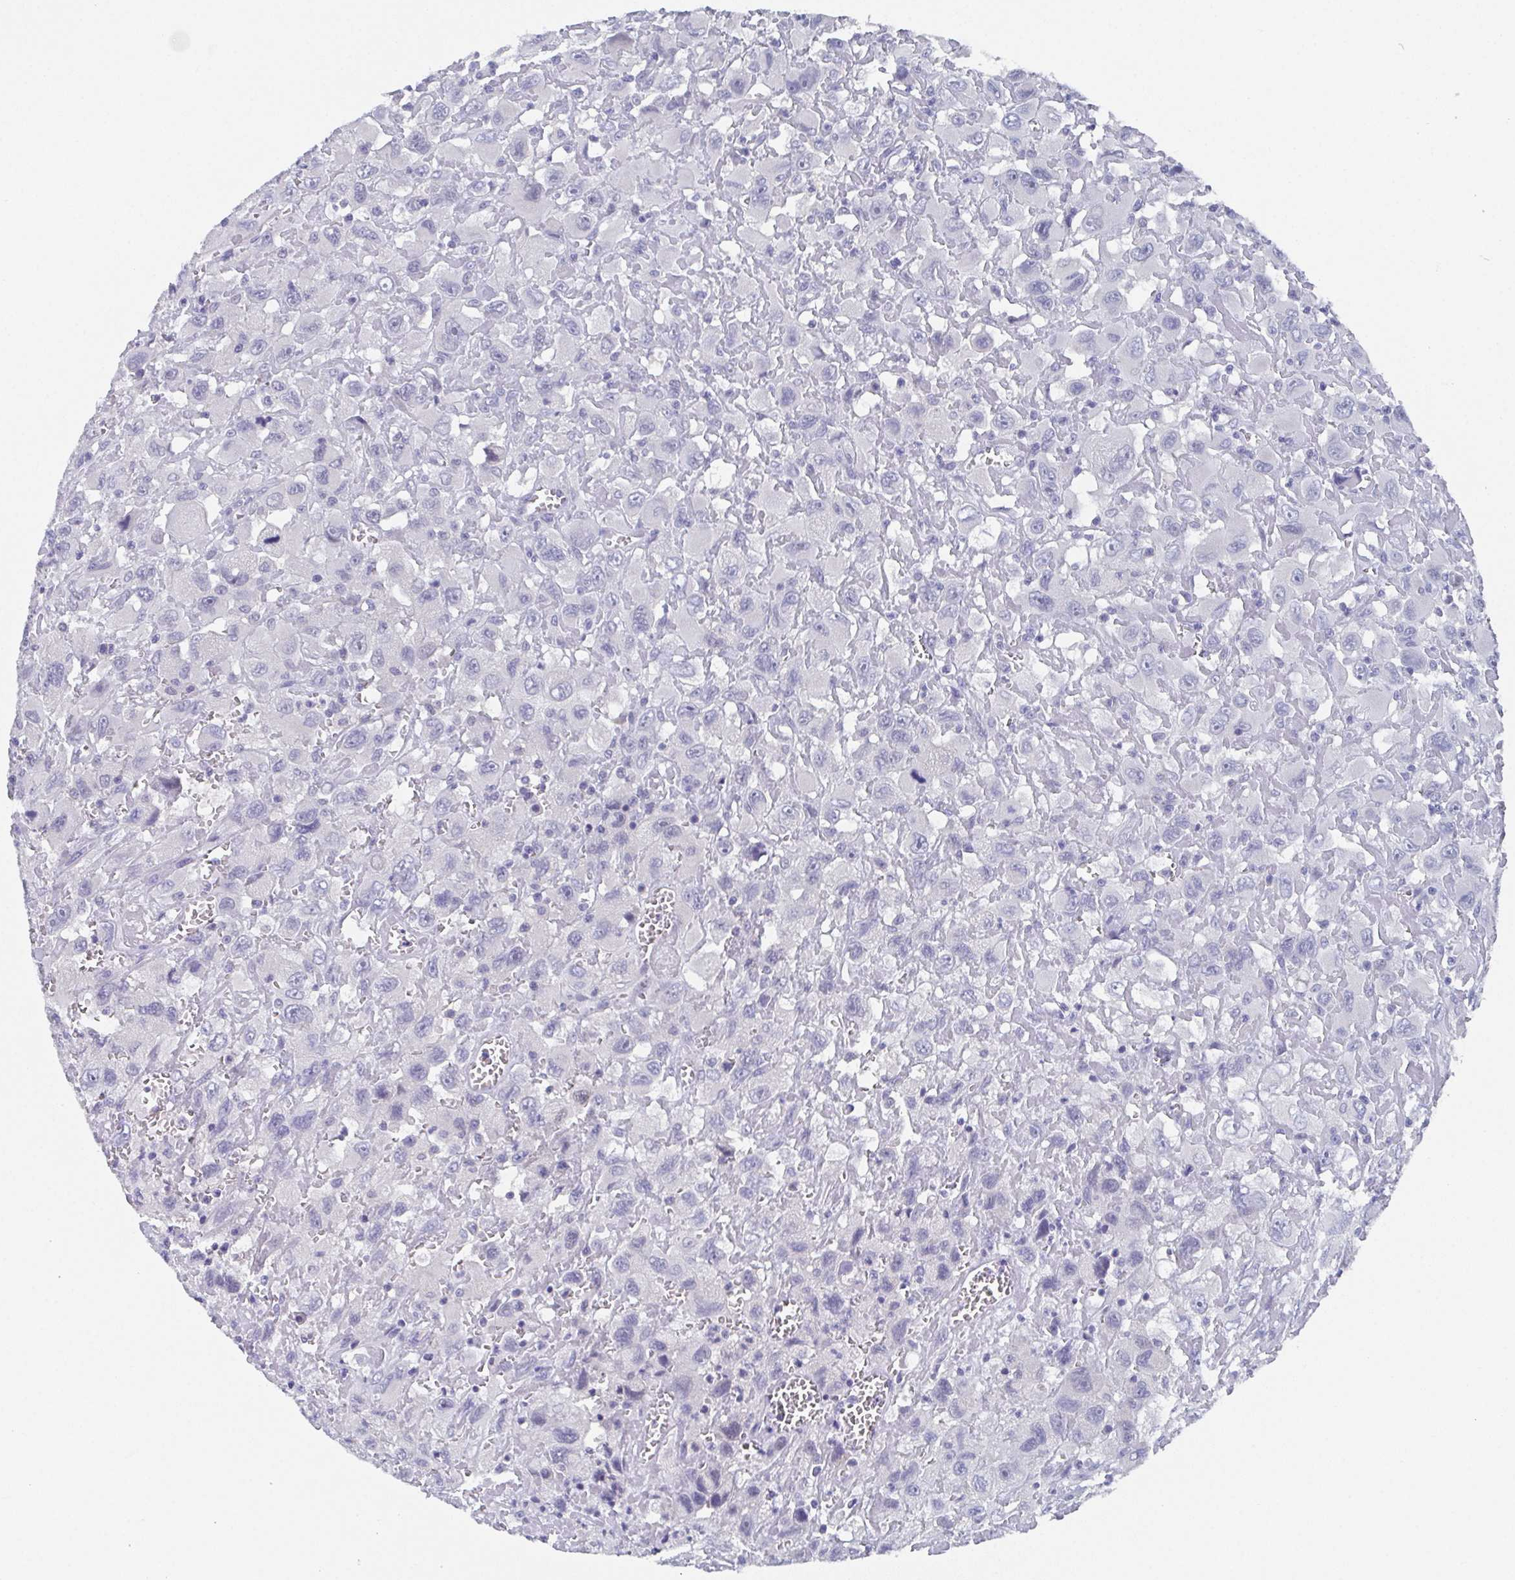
{"staining": {"intensity": "negative", "quantity": "none", "location": "none"}, "tissue": "head and neck cancer", "cell_type": "Tumor cells", "image_type": "cancer", "snomed": [{"axis": "morphology", "description": "Squamous cell carcinoma, NOS"}, {"axis": "morphology", "description": "Squamous cell carcinoma, metastatic, NOS"}, {"axis": "topography", "description": "Oral tissue"}, {"axis": "topography", "description": "Head-Neck"}], "caption": "Micrograph shows no significant protein expression in tumor cells of head and neck squamous cell carcinoma. (DAB (3,3'-diaminobenzidine) immunohistochemistry (IHC) with hematoxylin counter stain).", "gene": "DYDC2", "patient": {"sex": "female", "age": 85}}